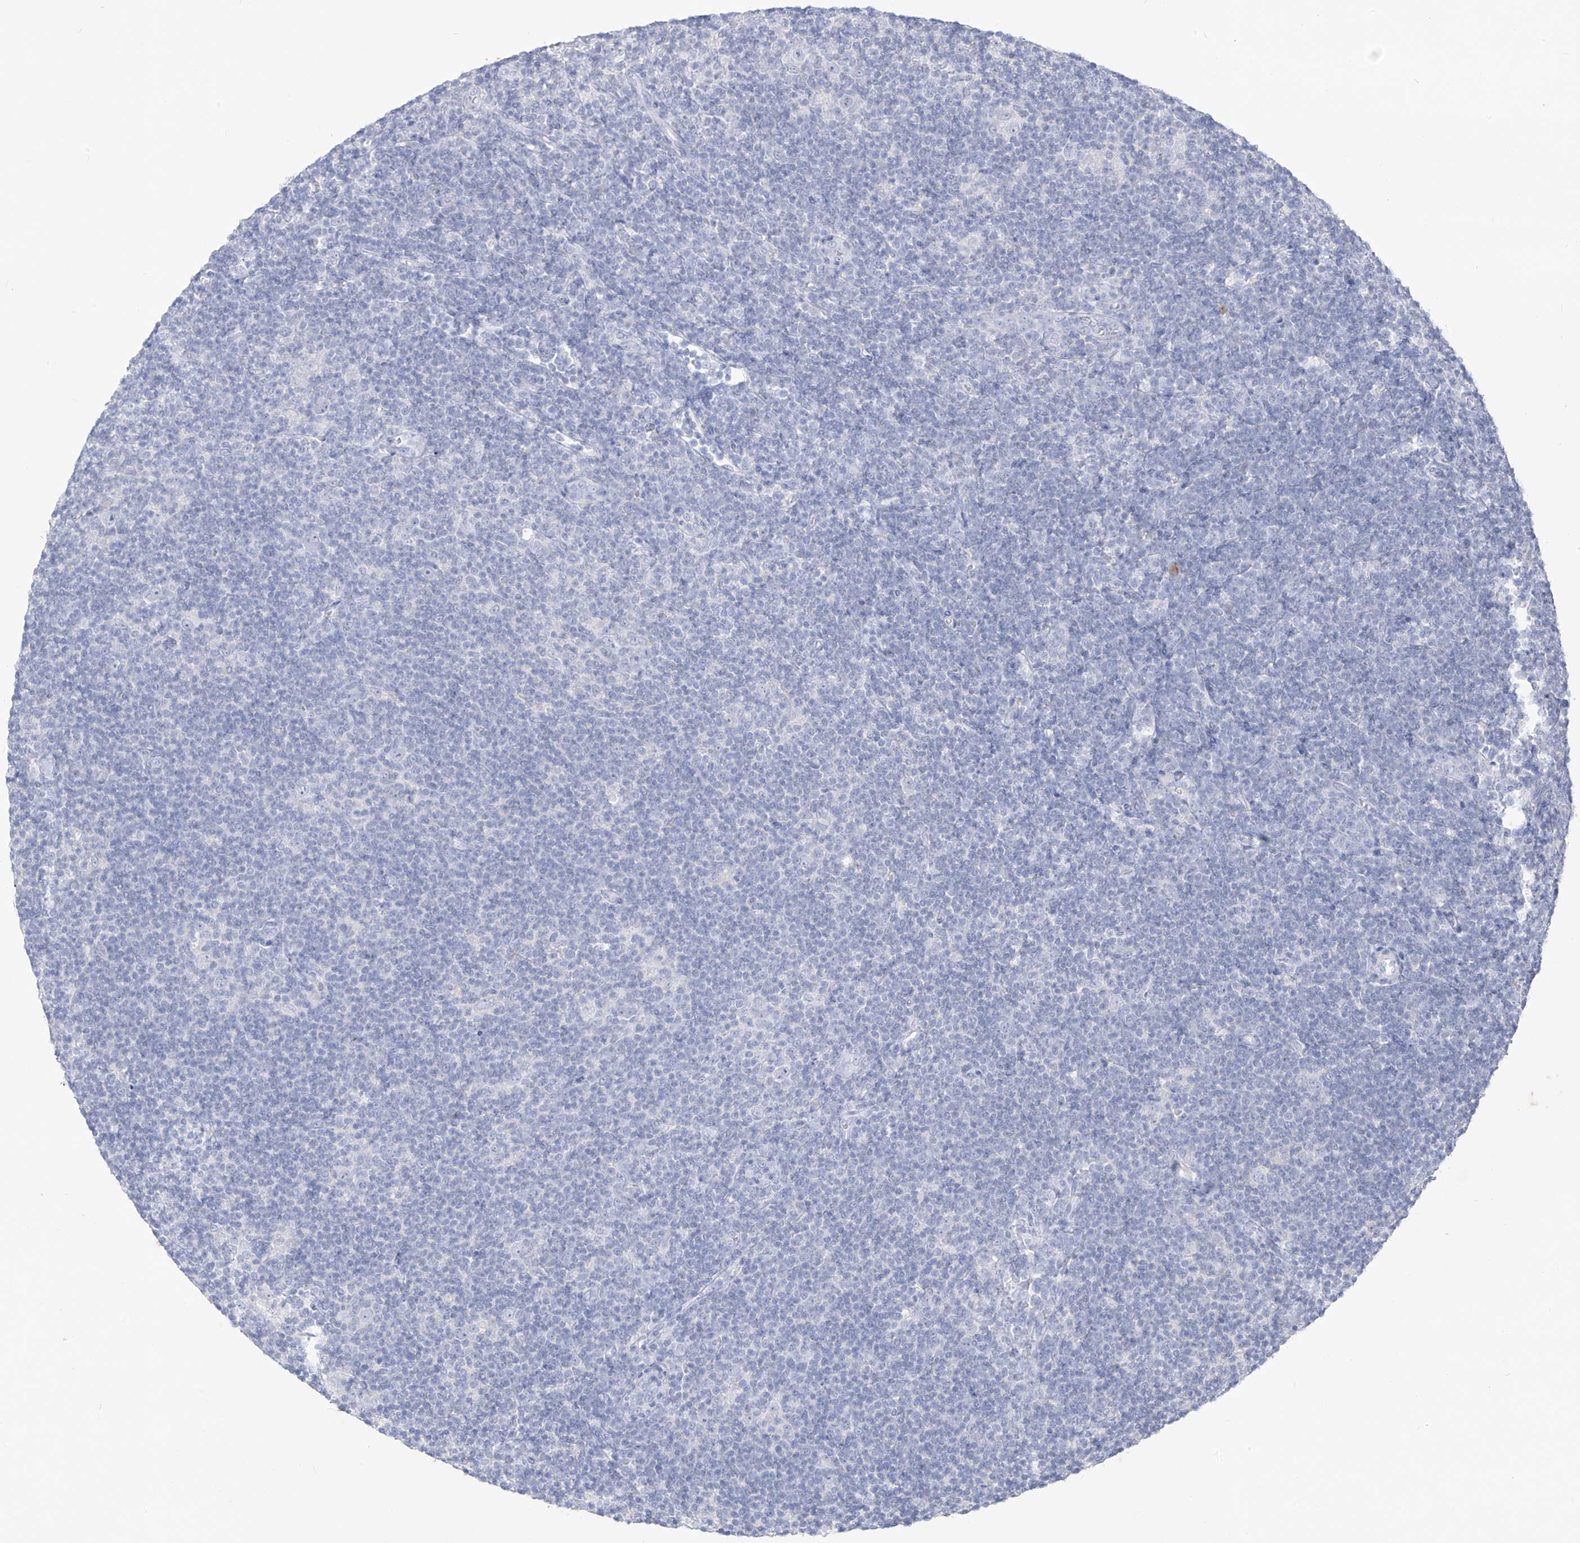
{"staining": {"intensity": "negative", "quantity": "none", "location": "none"}, "tissue": "lymphoma", "cell_type": "Tumor cells", "image_type": "cancer", "snomed": [{"axis": "morphology", "description": "Hodgkin's disease, NOS"}, {"axis": "topography", "description": "Lymph node"}], "caption": "A photomicrograph of human lymphoma is negative for staining in tumor cells.", "gene": "CX3CR1", "patient": {"sex": "female", "age": 57}}